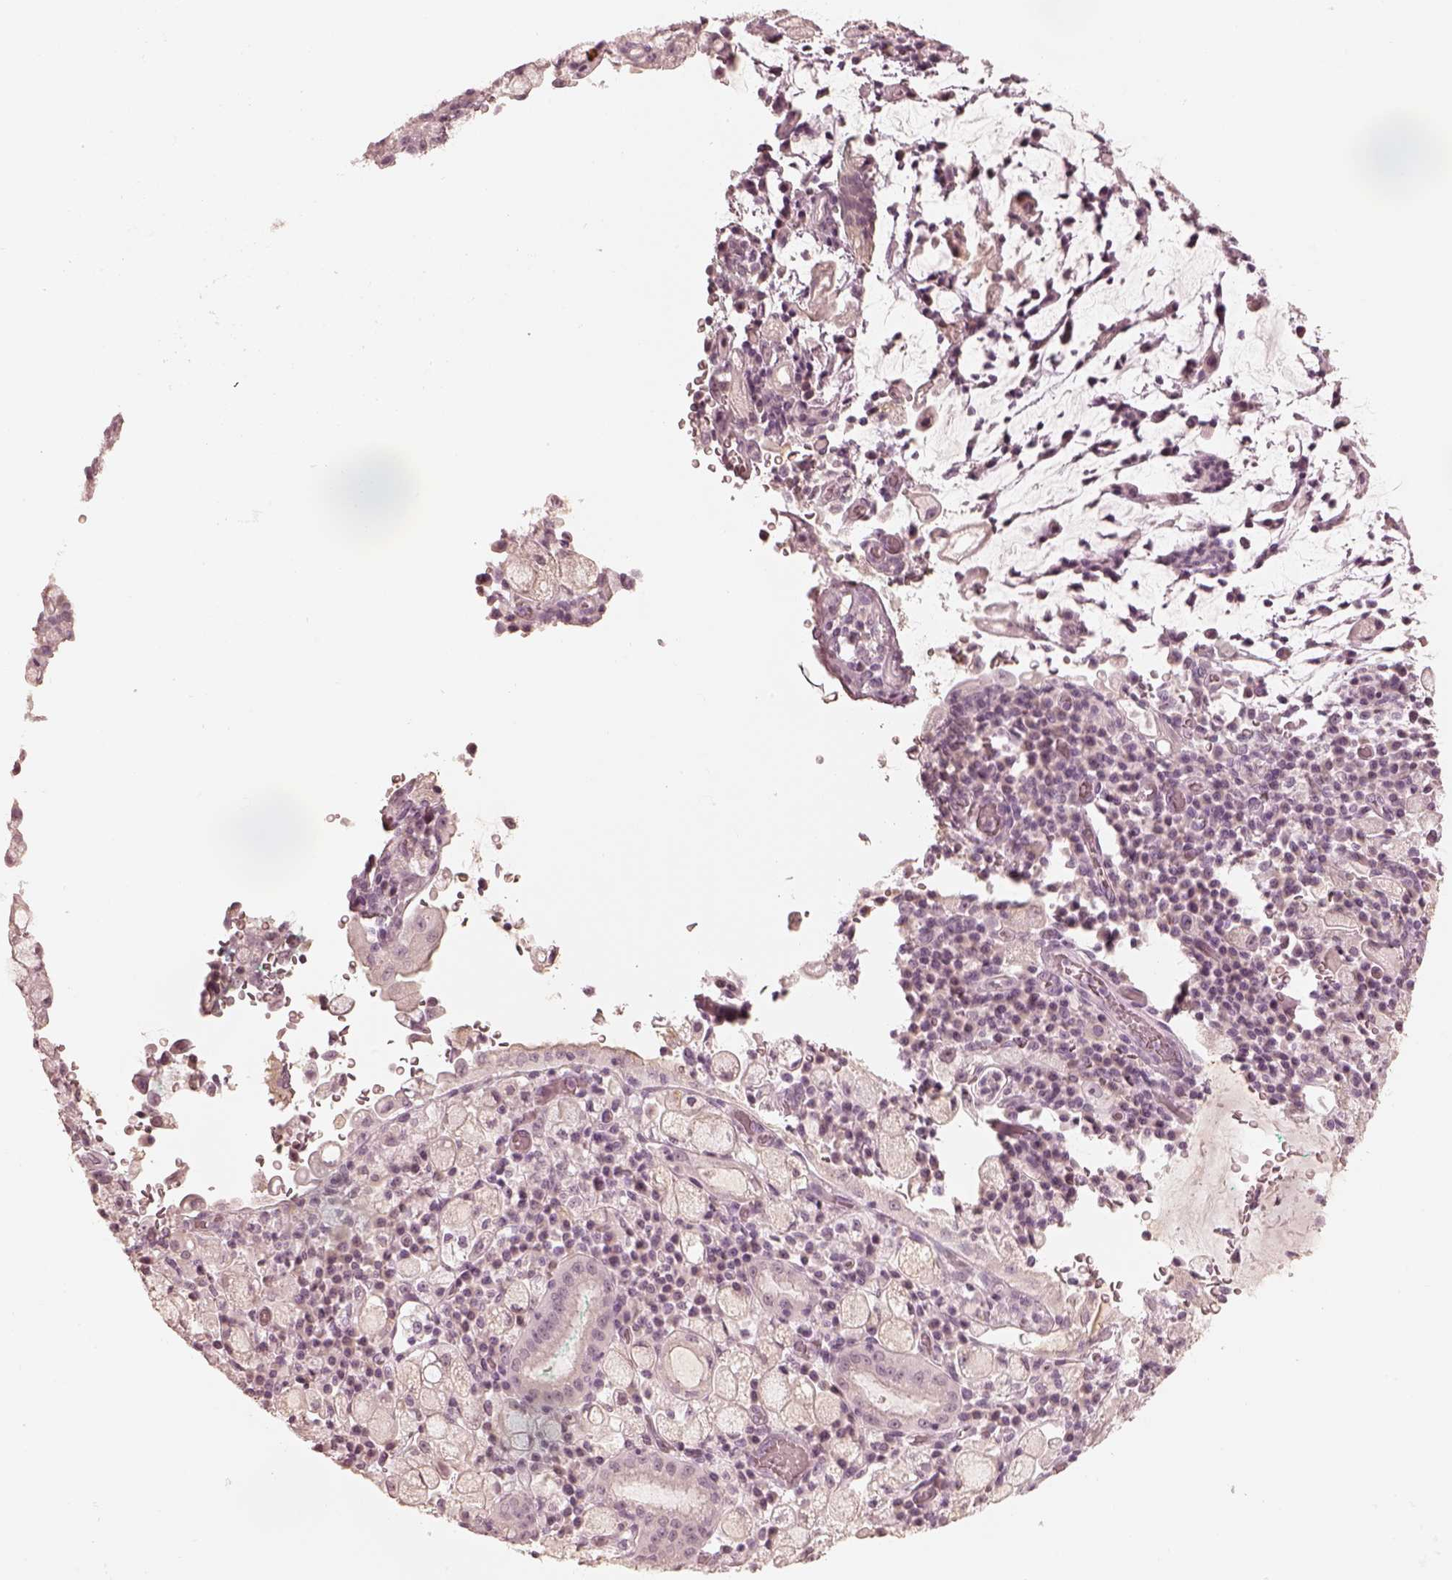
{"staining": {"intensity": "negative", "quantity": "none", "location": "none"}, "tissue": "stomach cancer", "cell_type": "Tumor cells", "image_type": "cancer", "snomed": [{"axis": "morphology", "description": "Adenocarcinoma, NOS"}, {"axis": "topography", "description": "Stomach"}], "caption": "IHC micrograph of stomach cancer stained for a protein (brown), which displays no expression in tumor cells. The staining is performed using DAB (3,3'-diaminobenzidine) brown chromogen with nuclei counter-stained in using hematoxylin.", "gene": "CALR3", "patient": {"sex": "male", "age": 58}}